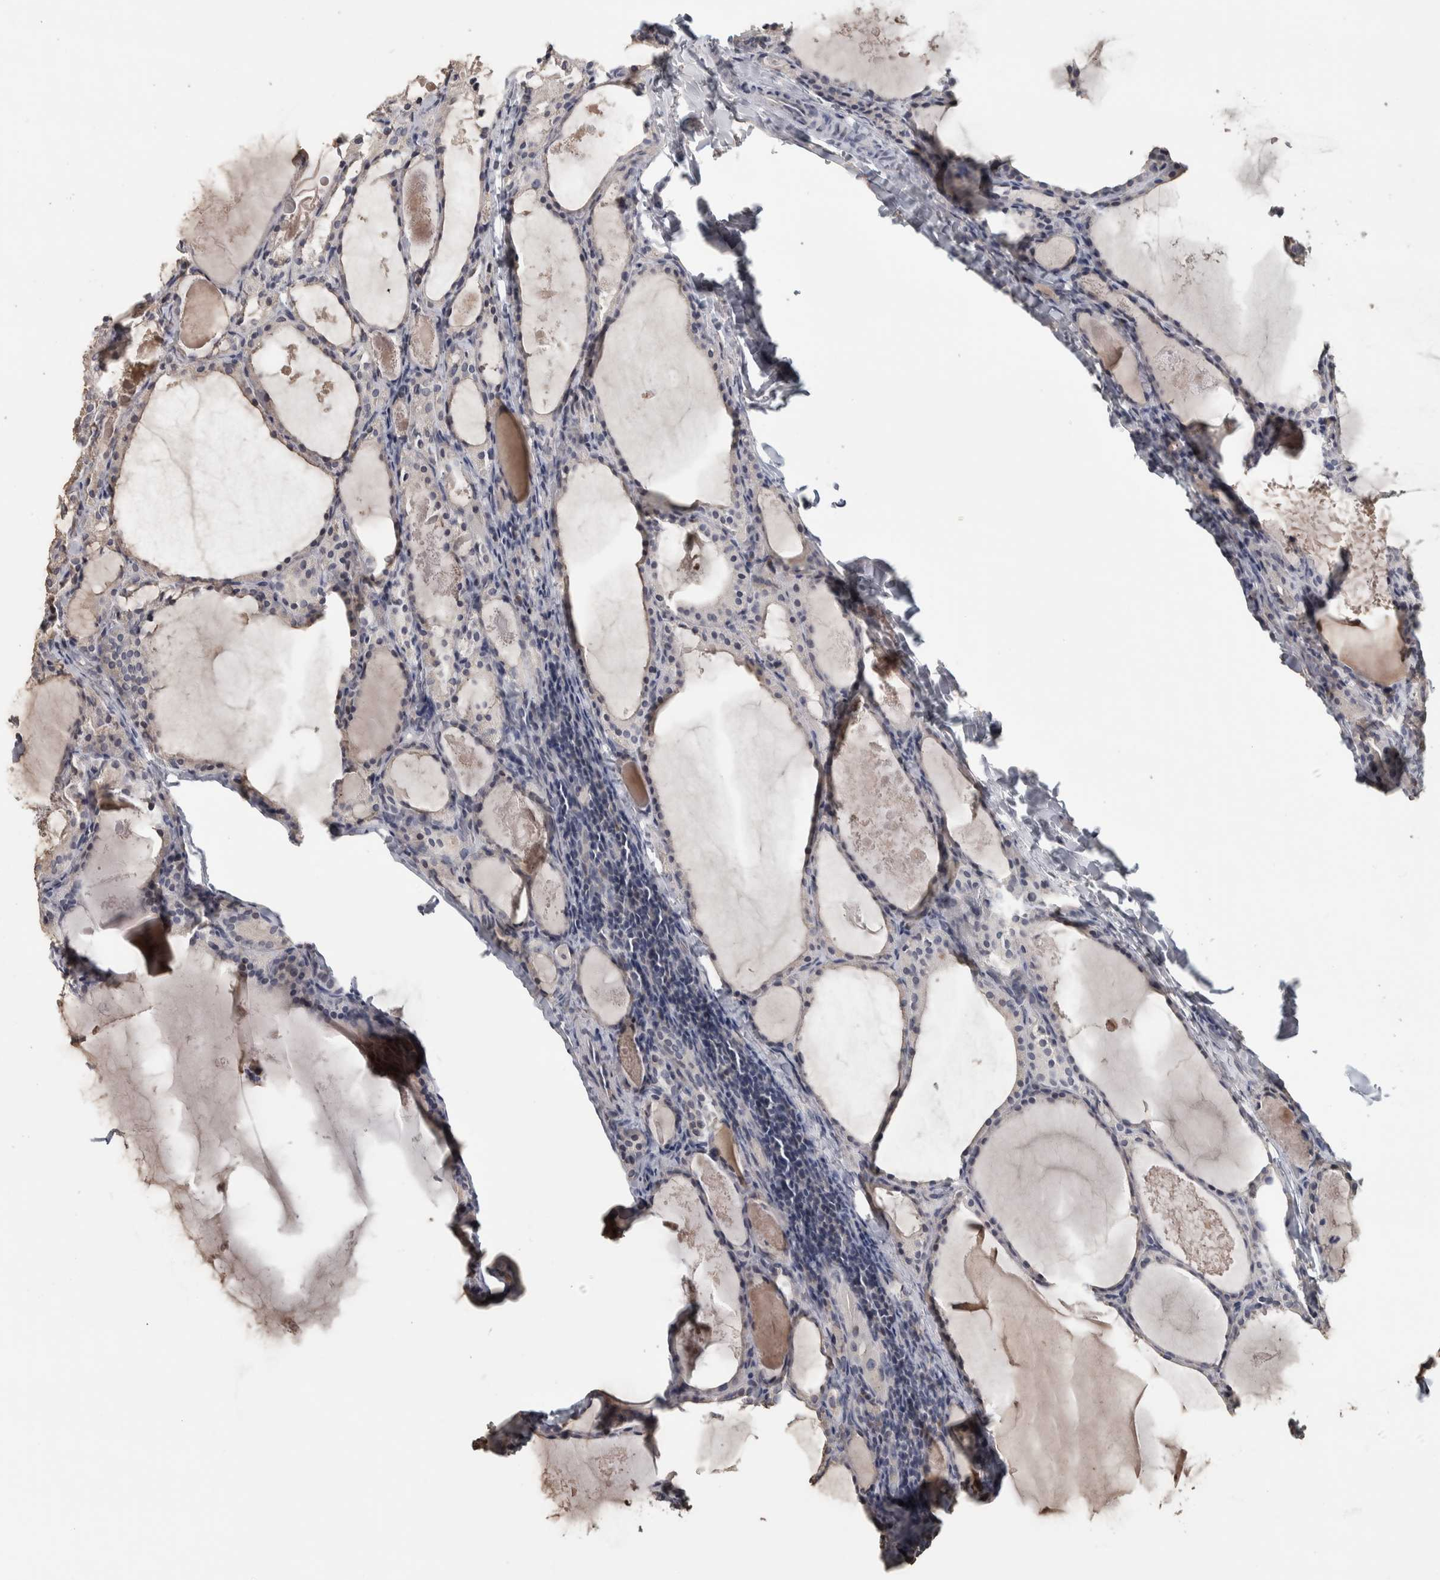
{"staining": {"intensity": "negative", "quantity": "none", "location": "none"}, "tissue": "thyroid cancer", "cell_type": "Tumor cells", "image_type": "cancer", "snomed": [{"axis": "morphology", "description": "Papillary adenocarcinoma, NOS"}, {"axis": "topography", "description": "Thyroid gland"}], "caption": "Micrograph shows no significant protein staining in tumor cells of thyroid cancer.", "gene": "NECAB1", "patient": {"sex": "female", "age": 42}}